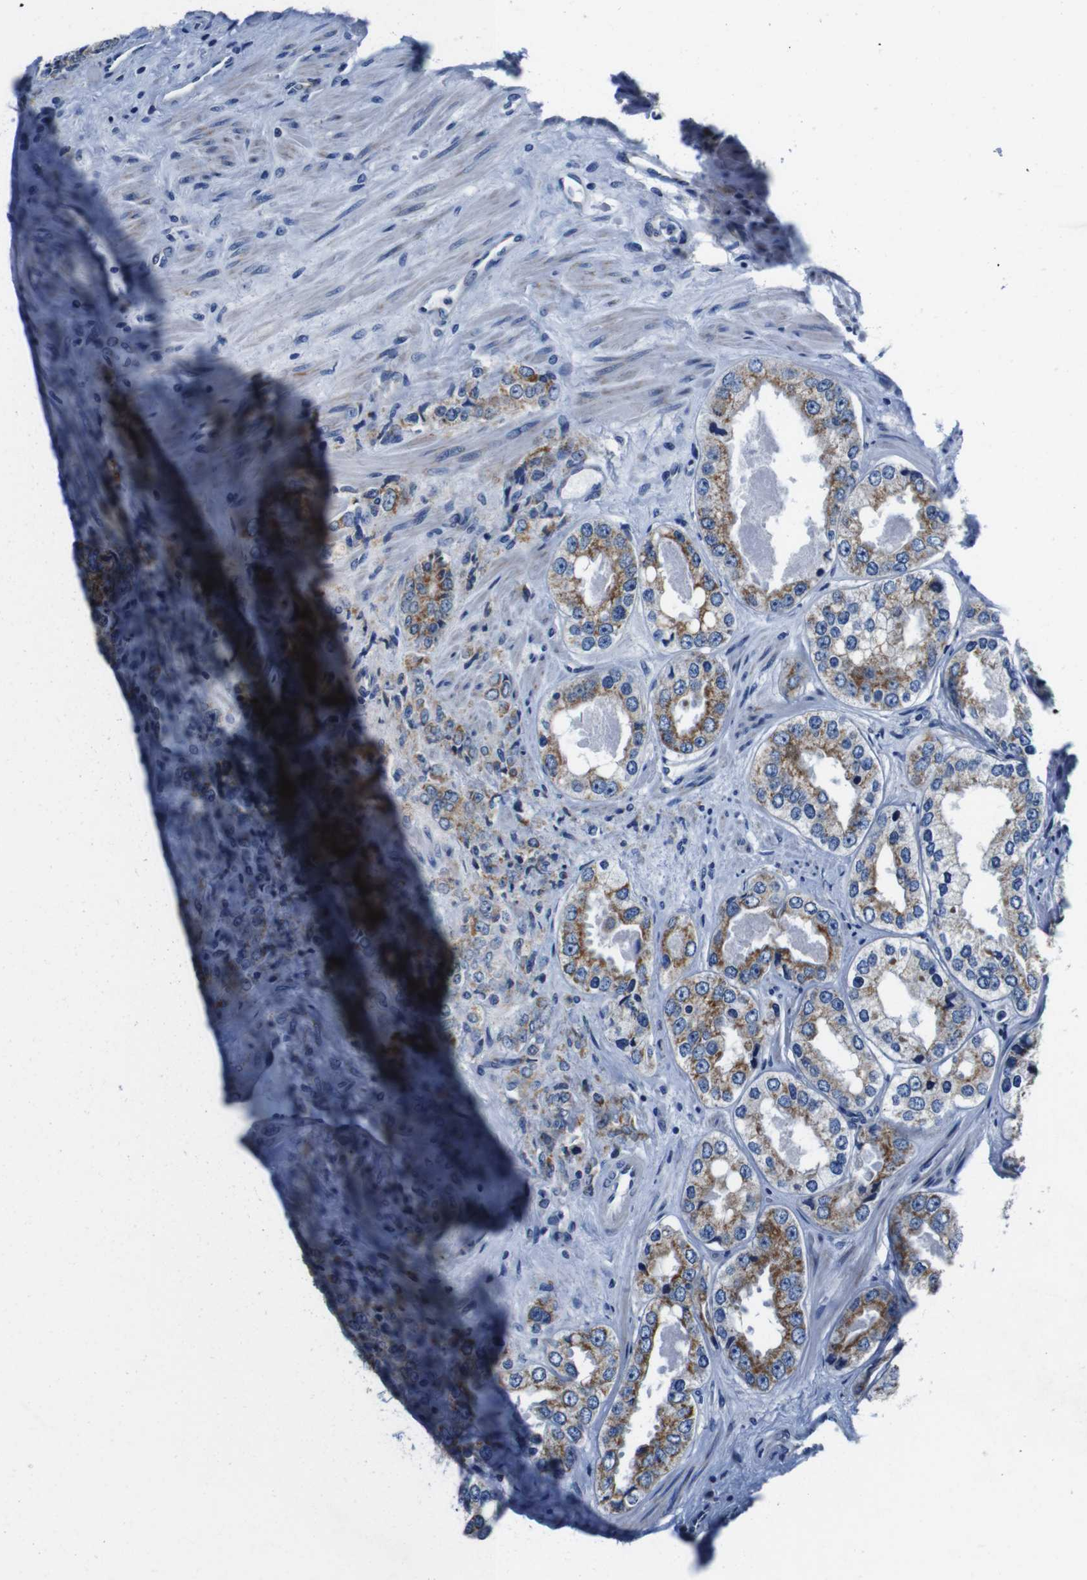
{"staining": {"intensity": "moderate", "quantity": ">75%", "location": "cytoplasmic/membranous"}, "tissue": "prostate cancer", "cell_type": "Tumor cells", "image_type": "cancer", "snomed": [{"axis": "morphology", "description": "Adenocarcinoma, High grade"}, {"axis": "topography", "description": "Prostate"}], "caption": "Human prostate adenocarcinoma (high-grade) stained for a protein (brown) displays moderate cytoplasmic/membranous positive staining in about >75% of tumor cells.", "gene": "SNX19", "patient": {"sex": "male", "age": 61}}